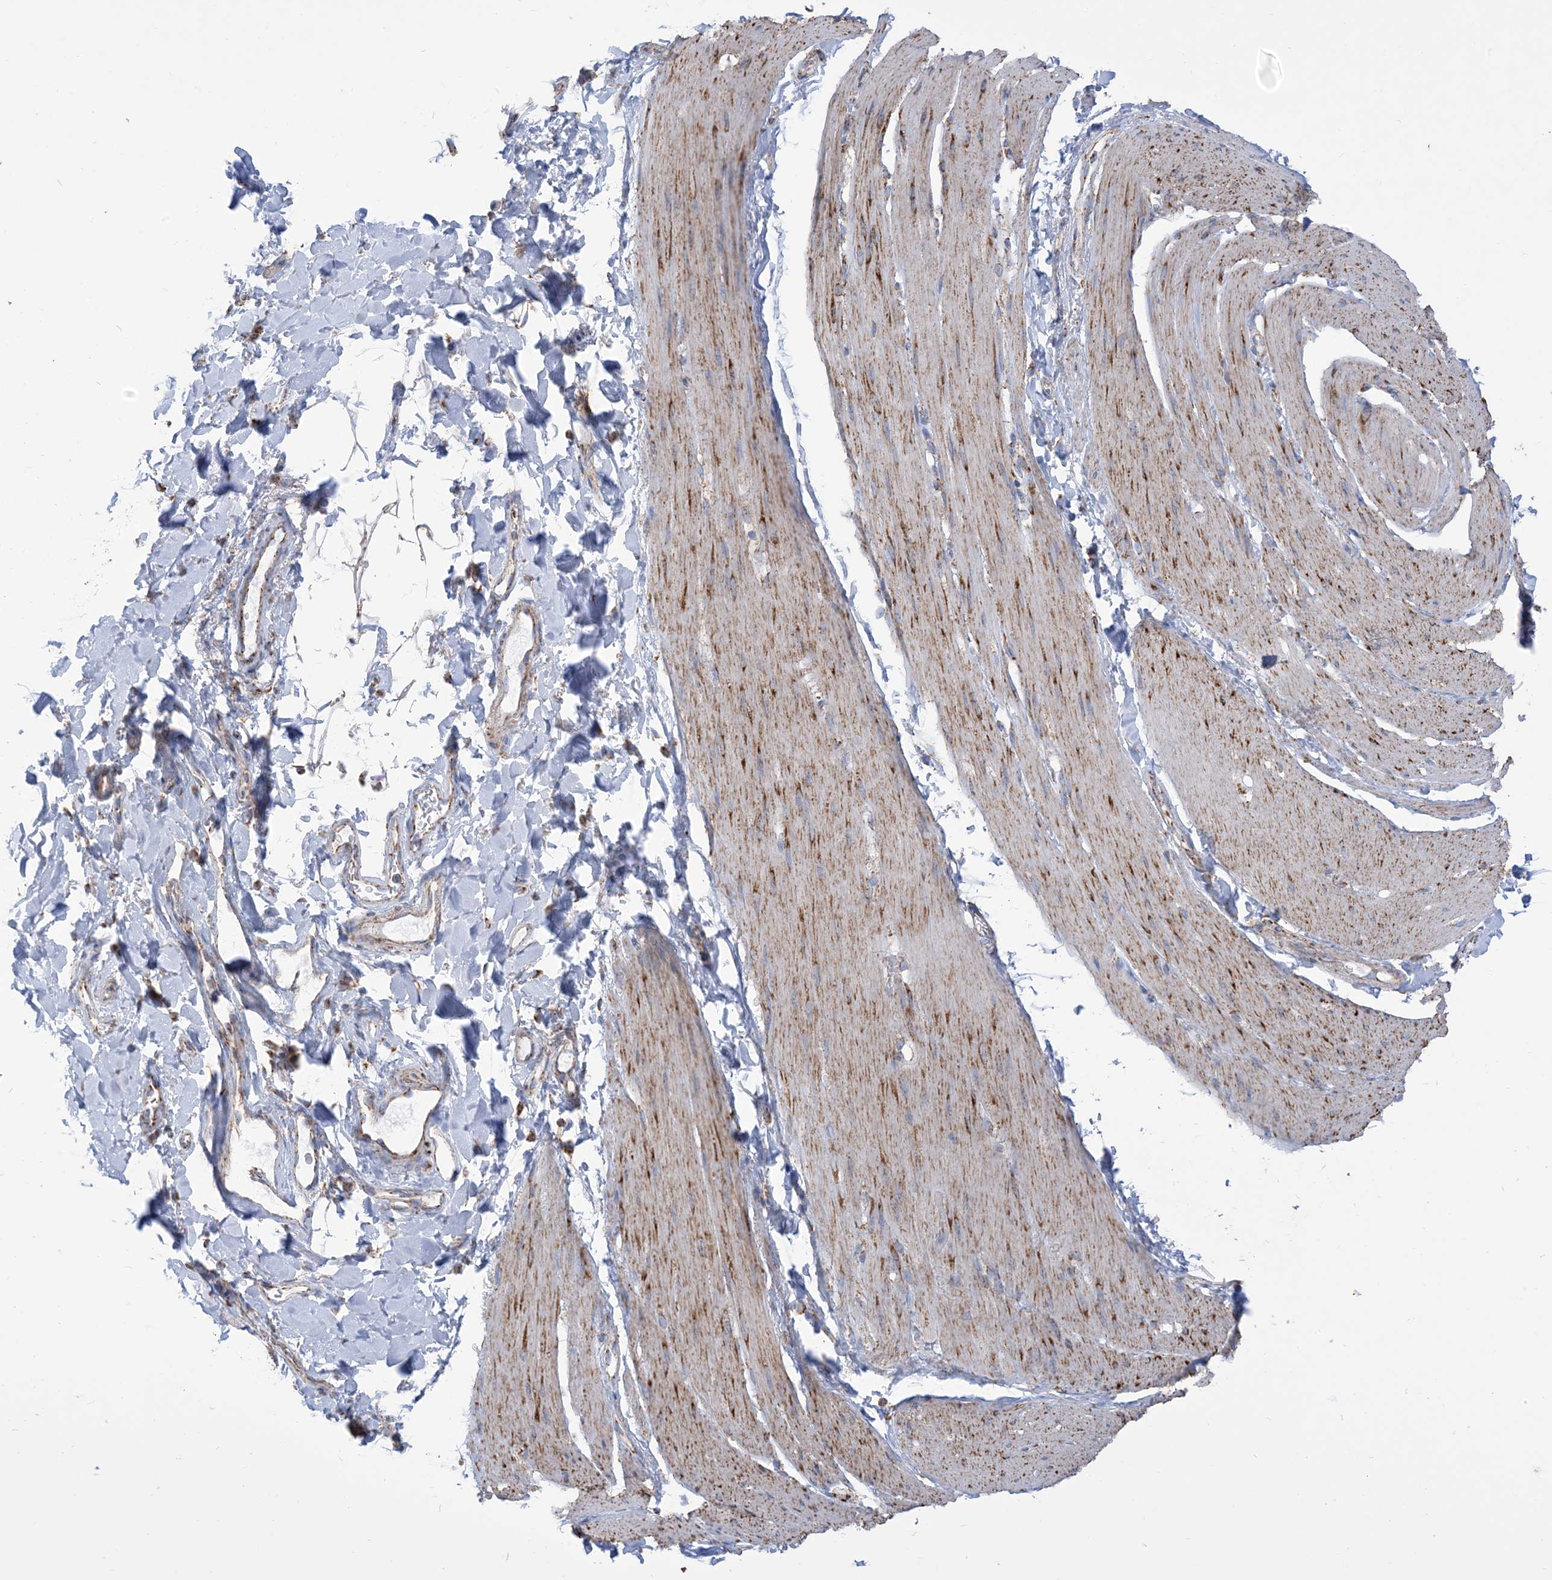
{"staining": {"intensity": "moderate", "quantity": "25%-75%", "location": "cytoplasmic/membranous"}, "tissue": "smooth muscle", "cell_type": "Smooth muscle cells", "image_type": "normal", "snomed": [{"axis": "morphology", "description": "Normal tissue, NOS"}, {"axis": "topography", "description": "Smooth muscle"}, {"axis": "topography", "description": "Small intestine"}], "caption": "The immunohistochemical stain highlights moderate cytoplasmic/membranous positivity in smooth muscle cells of normal smooth muscle.", "gene": "SAMM50", "patient": {"sex": "female", "age": 84}}